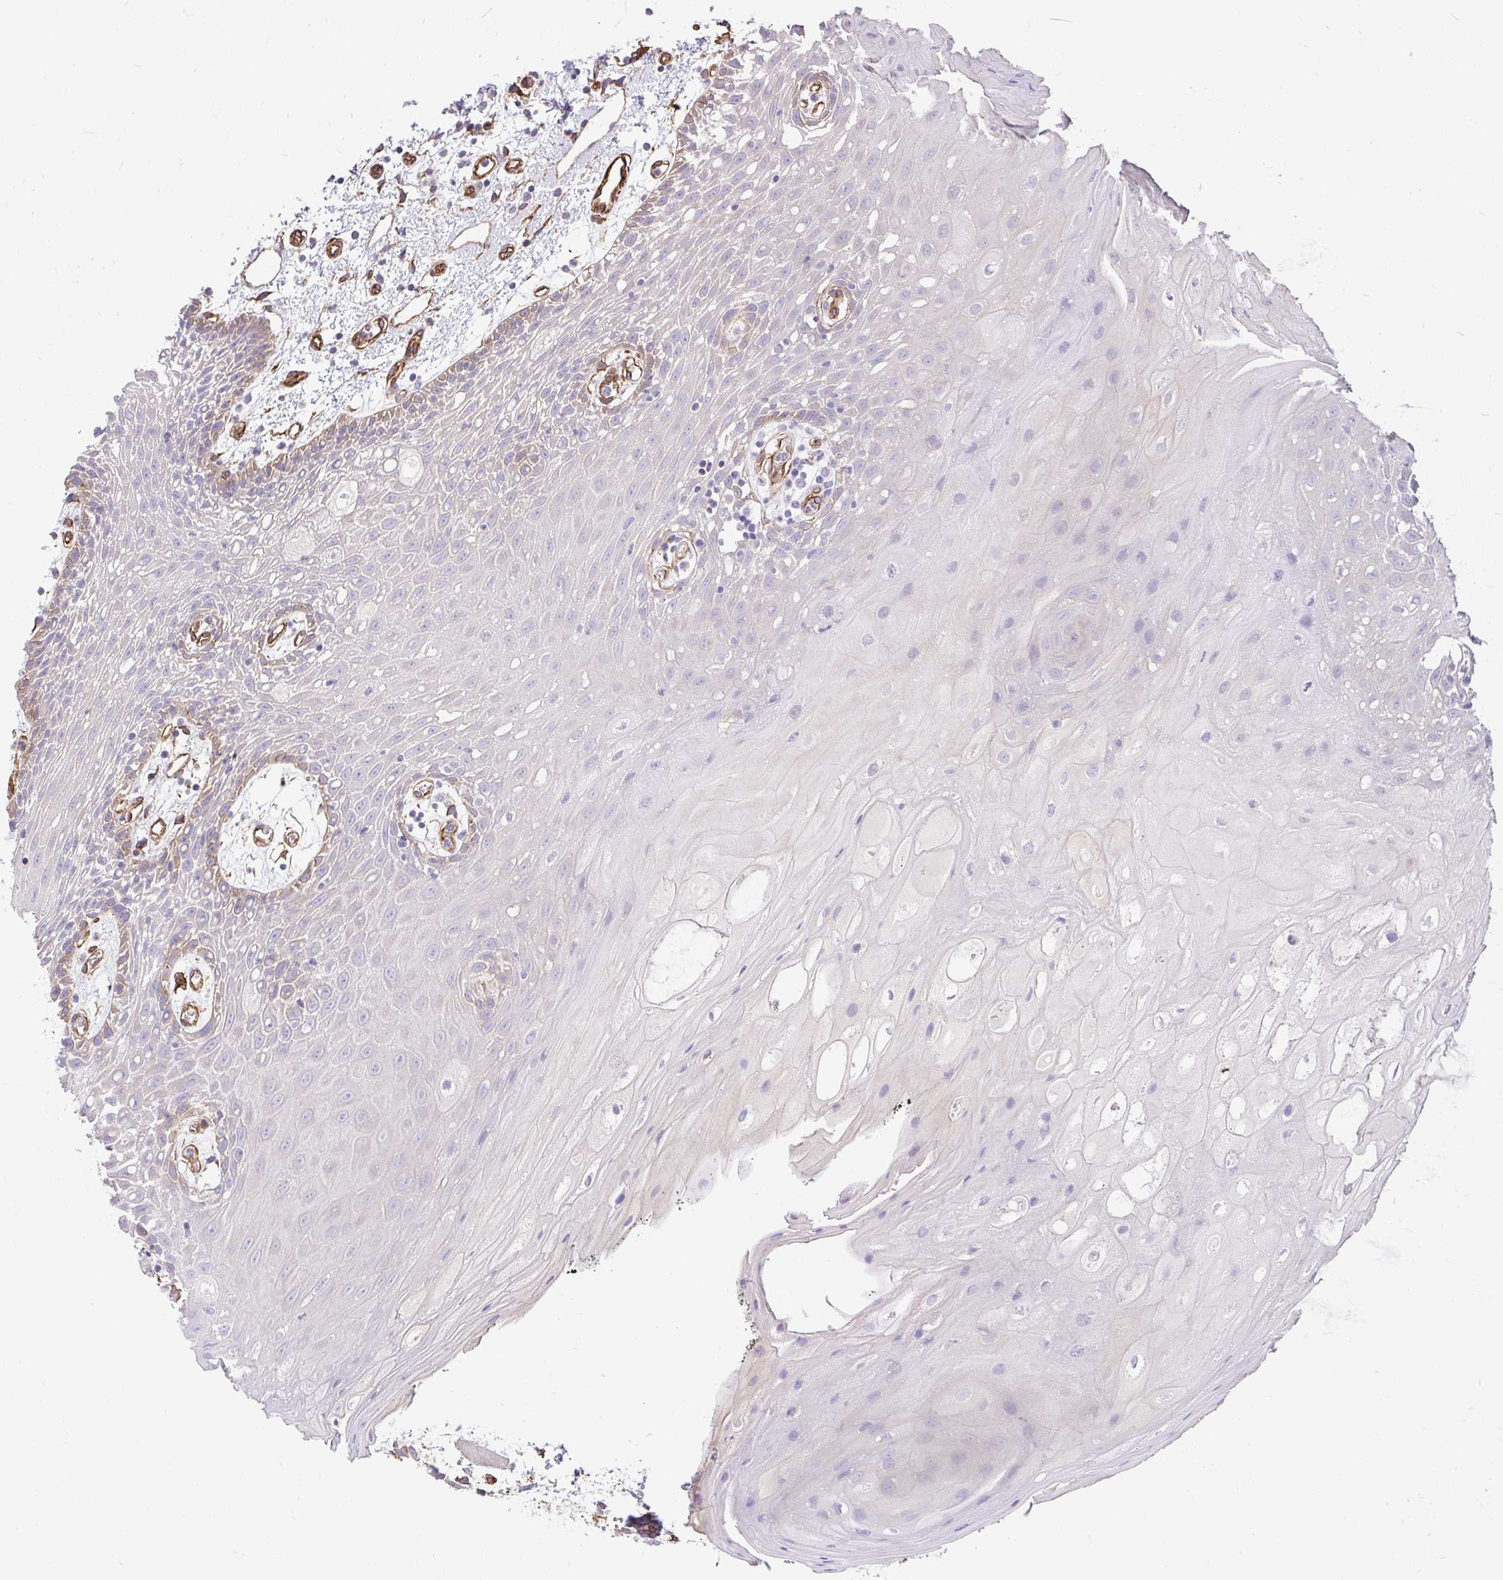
{"staining": {"intensity": "weak", "quantity": "<25%", "location": "cytoplasmic/membranous"}, "tissue": "oral mucosa", "cell_type": "Squamous epithelial cells", "image_type": "normal", "snomed": [{"axis": "morphology", "description": "Normal tissue, NOS"}, {"axis": "topography", "description": "Oral tissue"}], "caption": "This is an IHC photomicrograph of unremarkable oral mucosa. There is no positivity in squamous epithelial cells.", "gene": "PTPRK", "patient": {"sex": "female", "age": 59}}